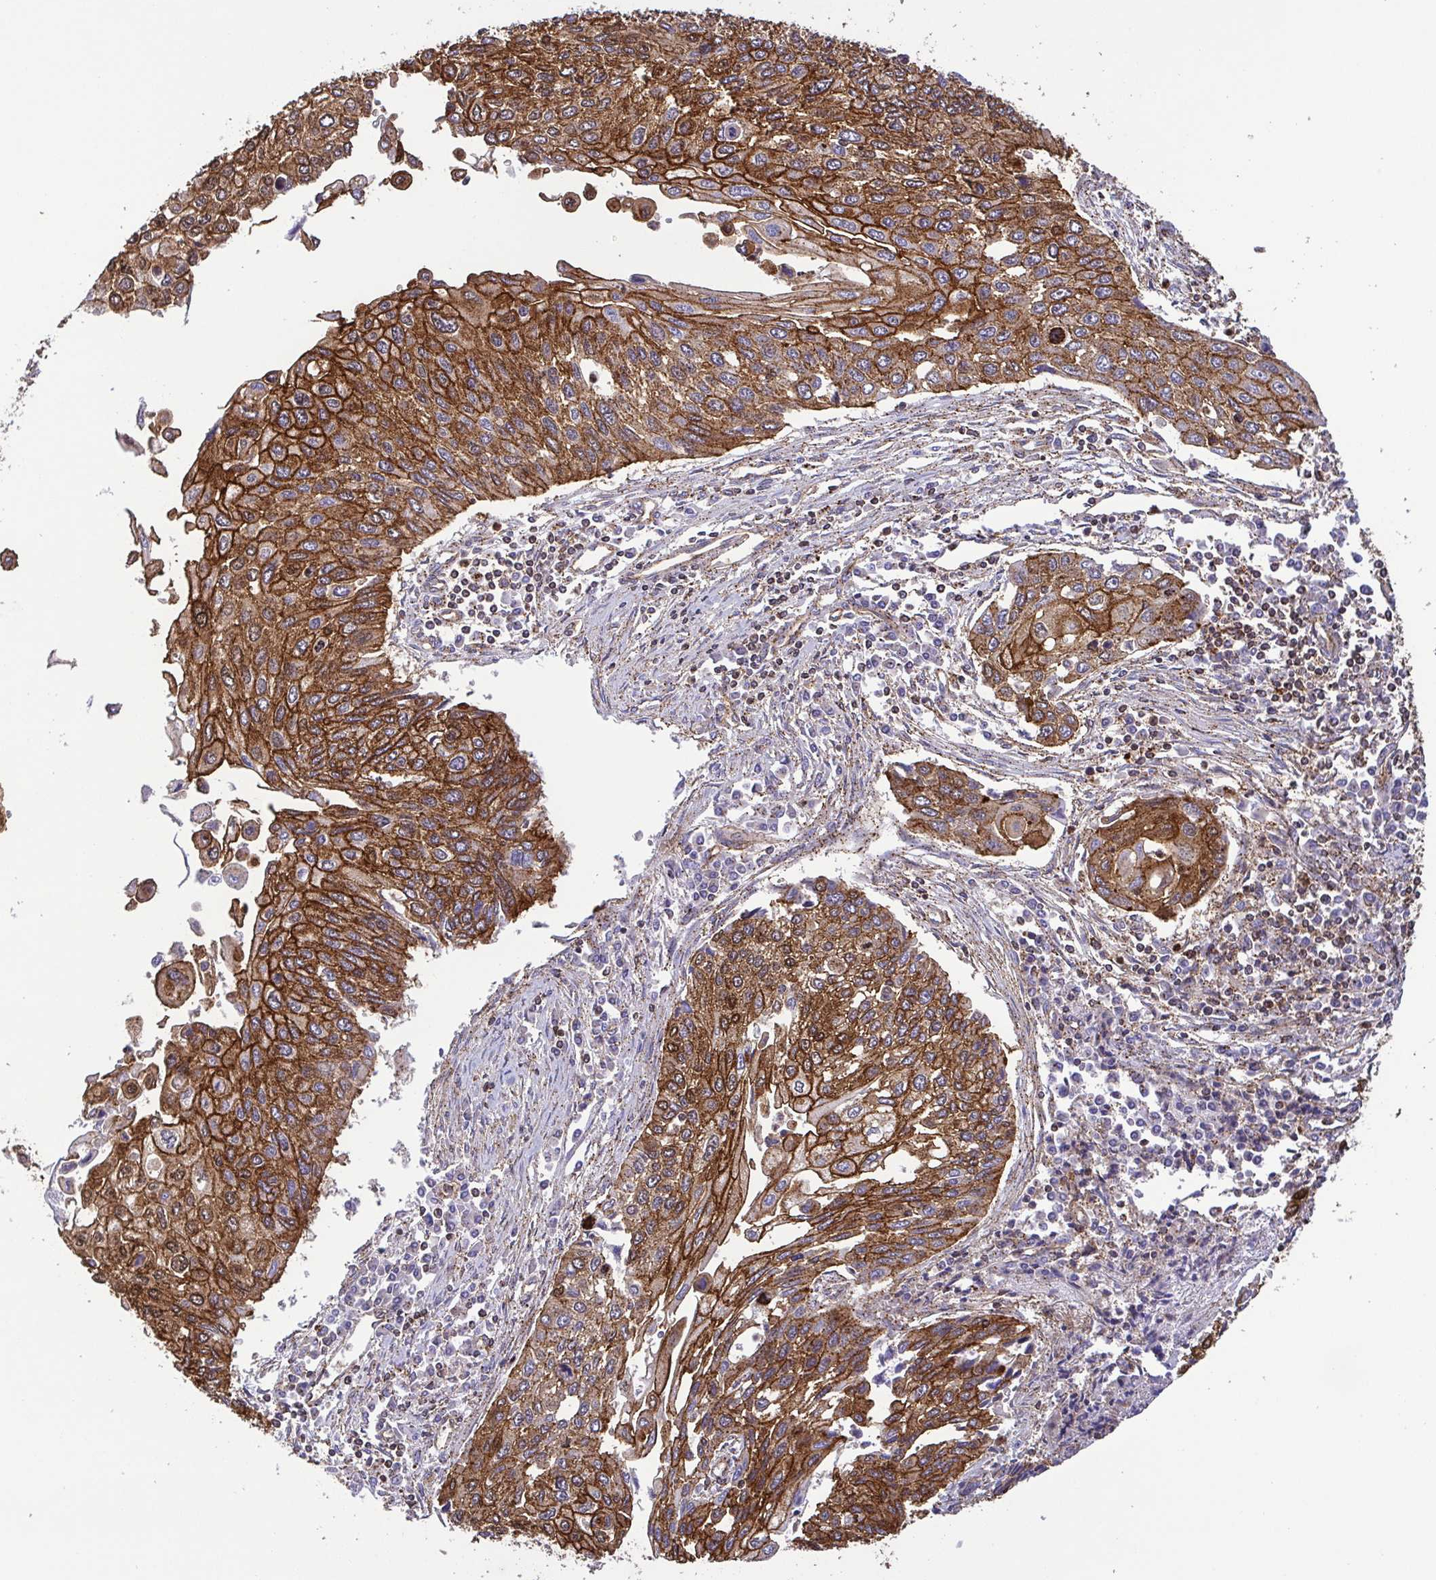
{"staining": {"intensity": "strong", "quantity": ">75%", "location": "cytoplasmic/membranous"}, "tissue": "lung cancer", "cell_type": "Tumor cells", "image_type": "cancer", "snomed": [{"axis": "morphology", "description": "Squamous cell carcinoma, NOS"}, {"axis": "morphology", "description": "Squamous cell carcinoma, metastatic, NOS"}, {"axis": "topography", "description": "Lung"}], "caption": "This histopathology image reveals immunohistochemistry staining of lung cancer (metastatic squamous cell carcinoma), with high strong cytoplasmic/membranous staining in about >75% of tumor cells.", "gene": "CHMP1B", "patient": {"sex": "male", "age": 63}}